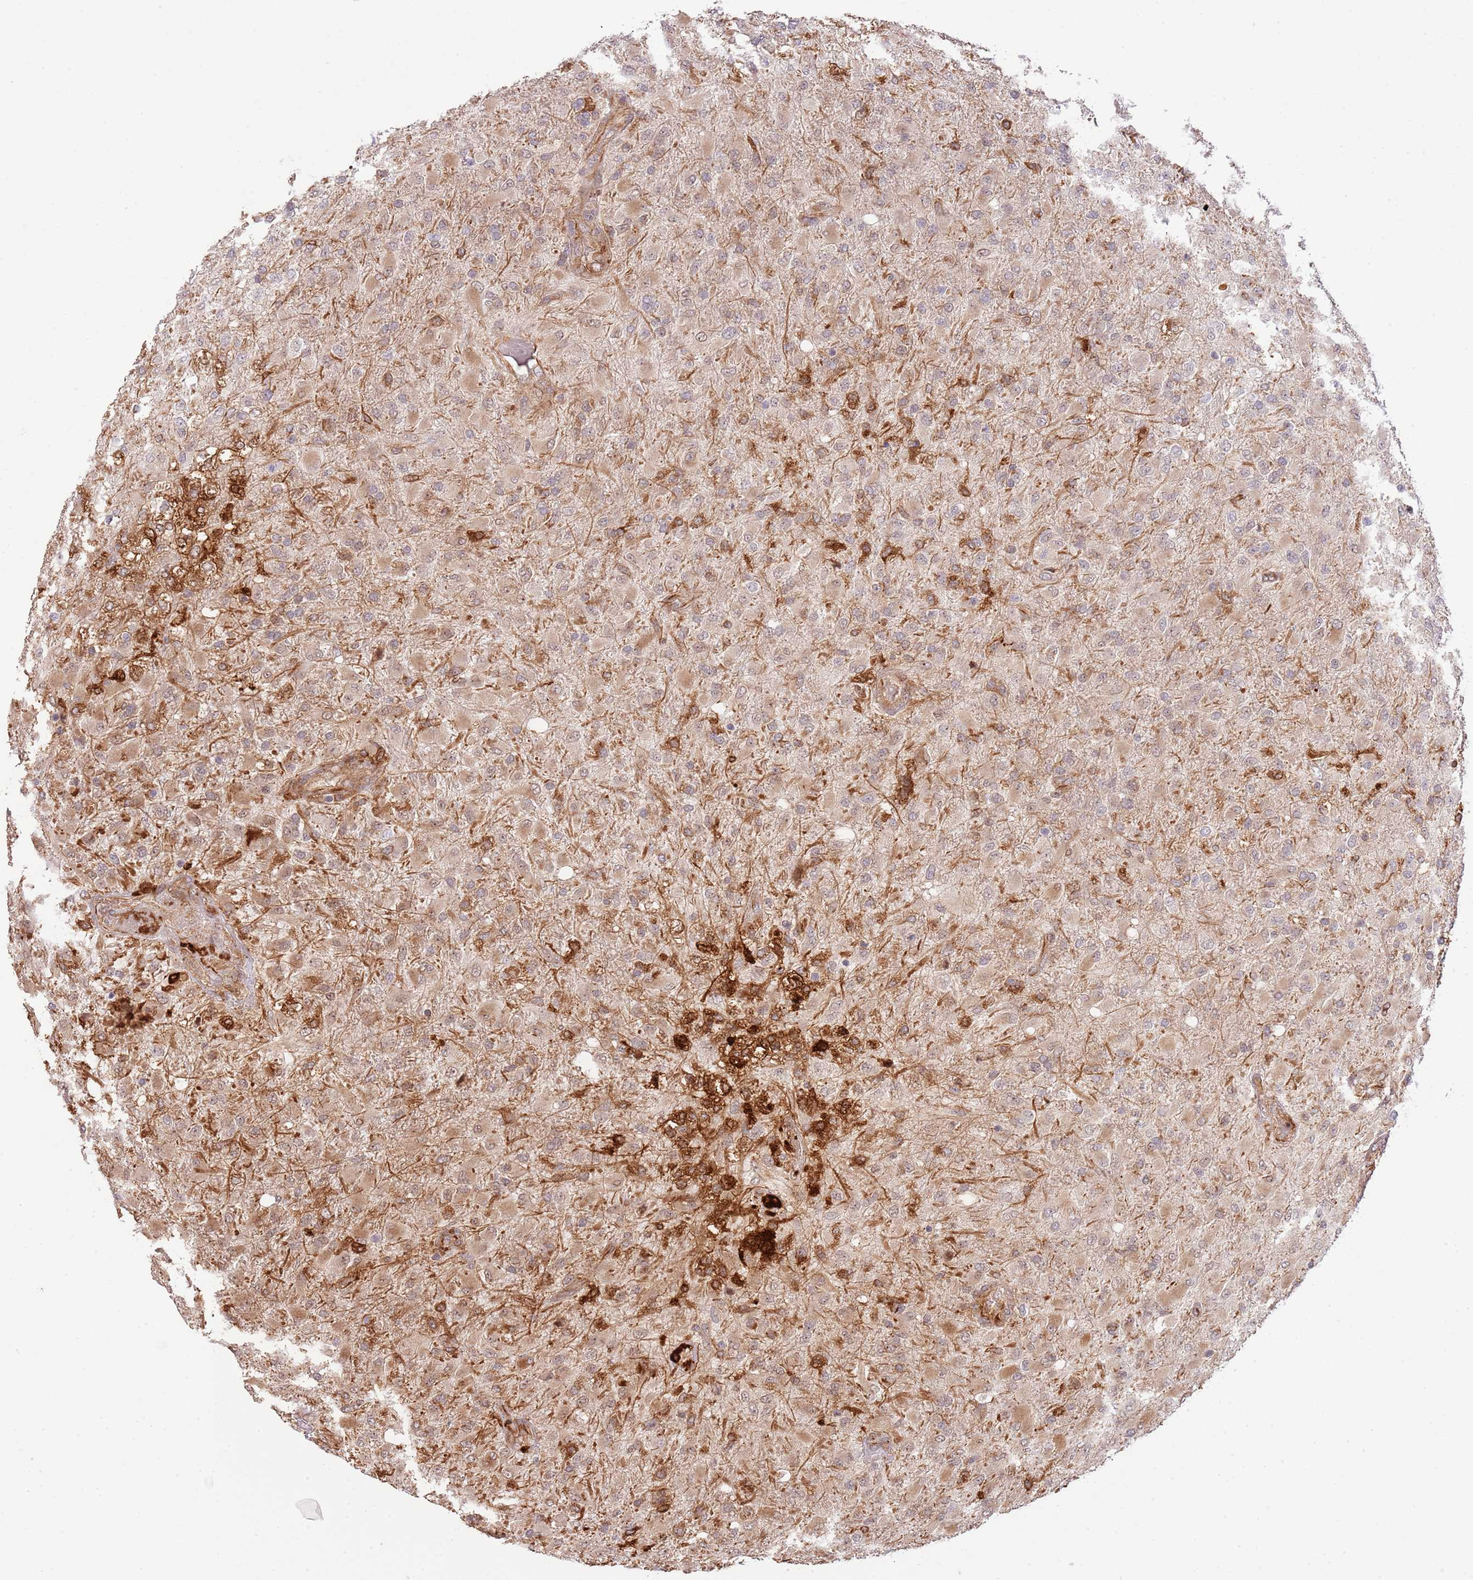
{"staining": {"intensity": "weak", "quantity": "25%-75%", "location": "cytoplasmic/membranous"}, "tissue": "glioma", "cell_type": "Tumor cells", "image_type": "cancer", "snomed": [{"axis": "morphology", "description": "Glioma, malignant, Low grade"}, {"axis": "topography", "description": "Brain"}], "caption": "A brown stain highlights weak cytoplasmic/membranous positivity of a protein in malignant low-grade glioma tumor cells.", "gene": "NEK3", "patient": {"sex": "male", "age": 65}}